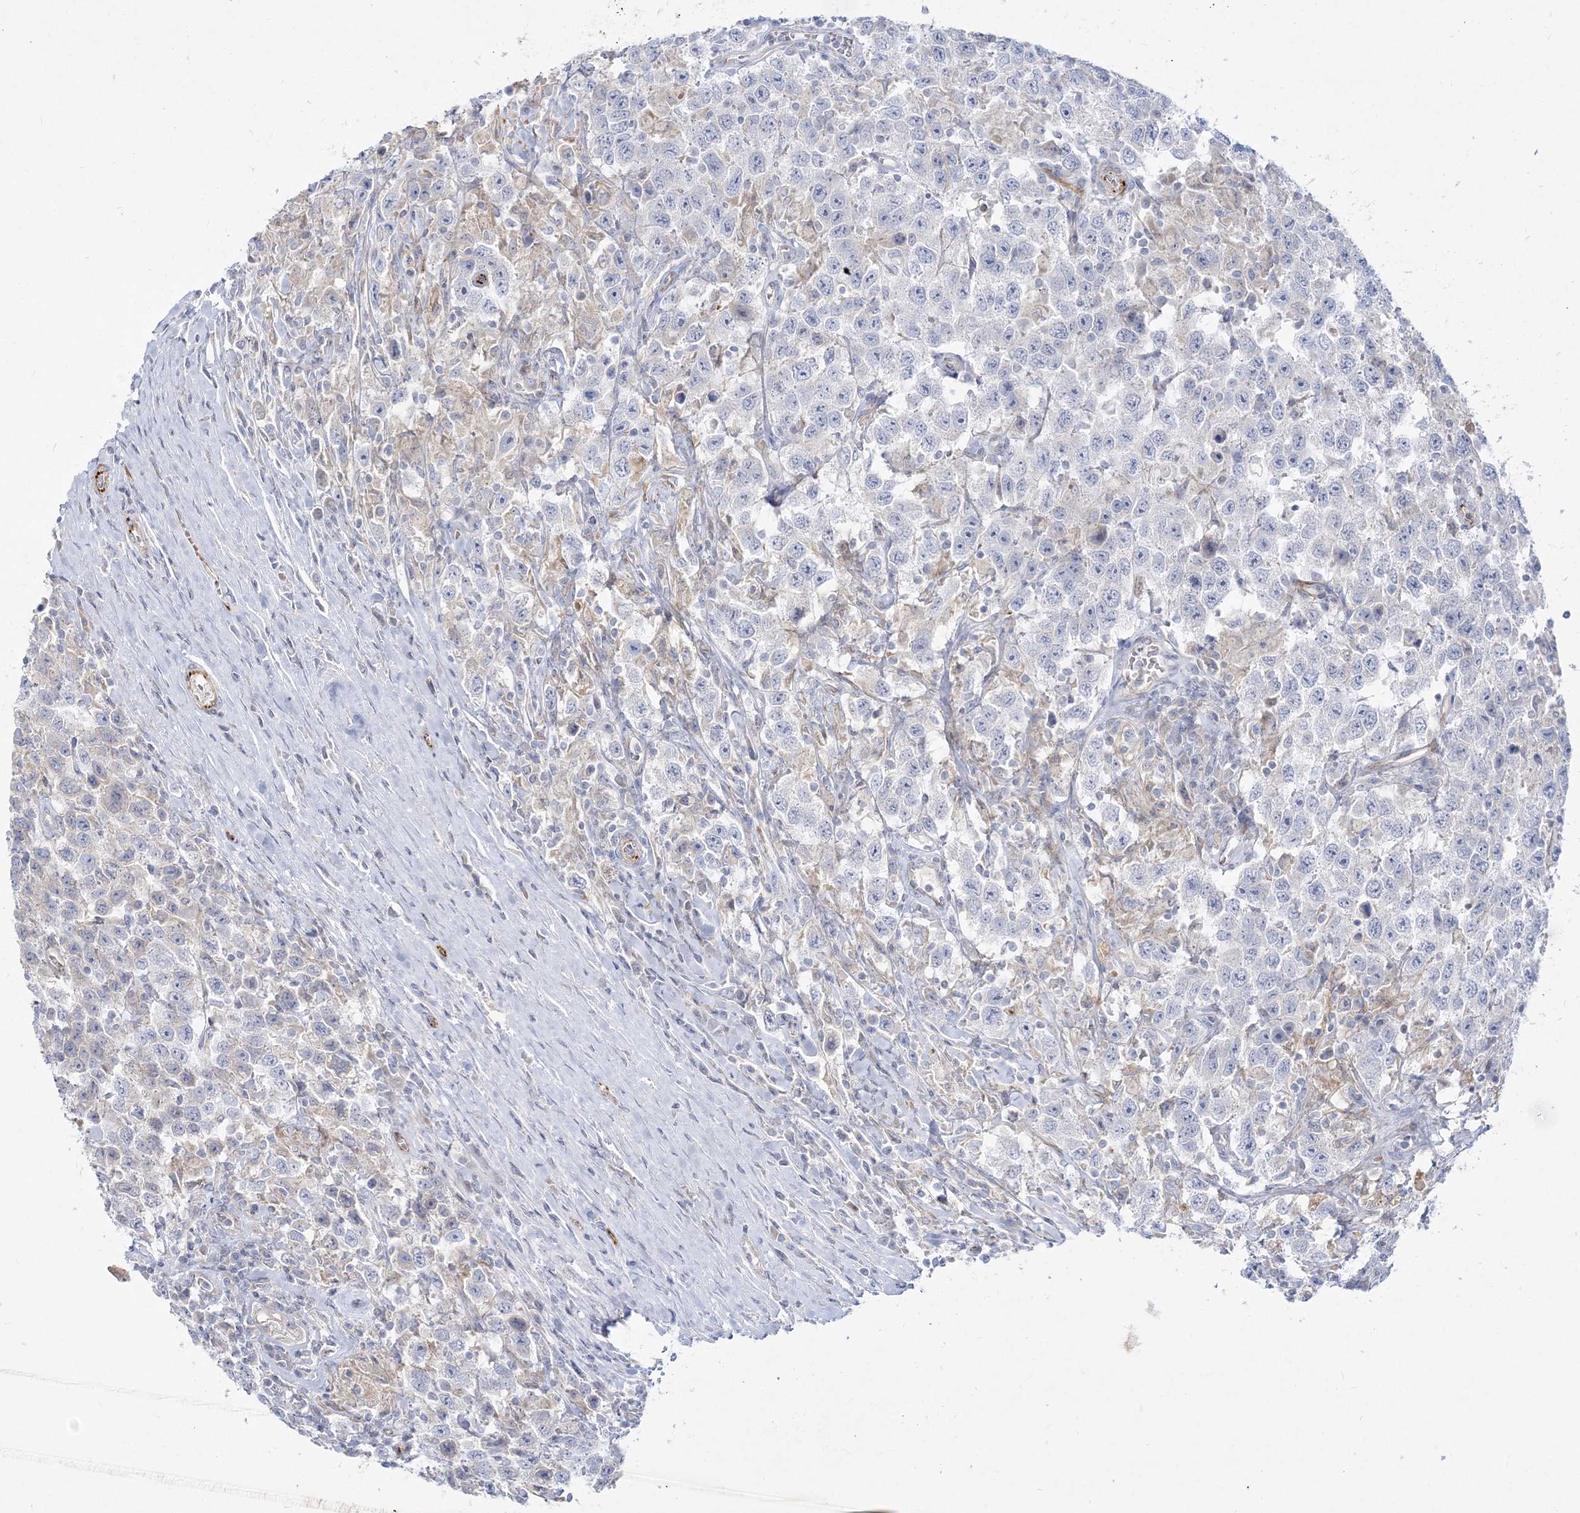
{"staining": {"intensity": "negative", "quantity": "none", "location": "none"}, "tissue": "testis cancer", "cell_type": "Tumor cells", "image_type": "cancer", "snomed": [{"axis": "morphology", "description": "Seminoma, NOS"}, {"axis": "topography", "description": "Testis"}], "caption": "Tumor cells are negative for brown protein staining in seminoma (testis).", "gene": "GPAT2", "patient": {"sex": "male", "age": 41}}